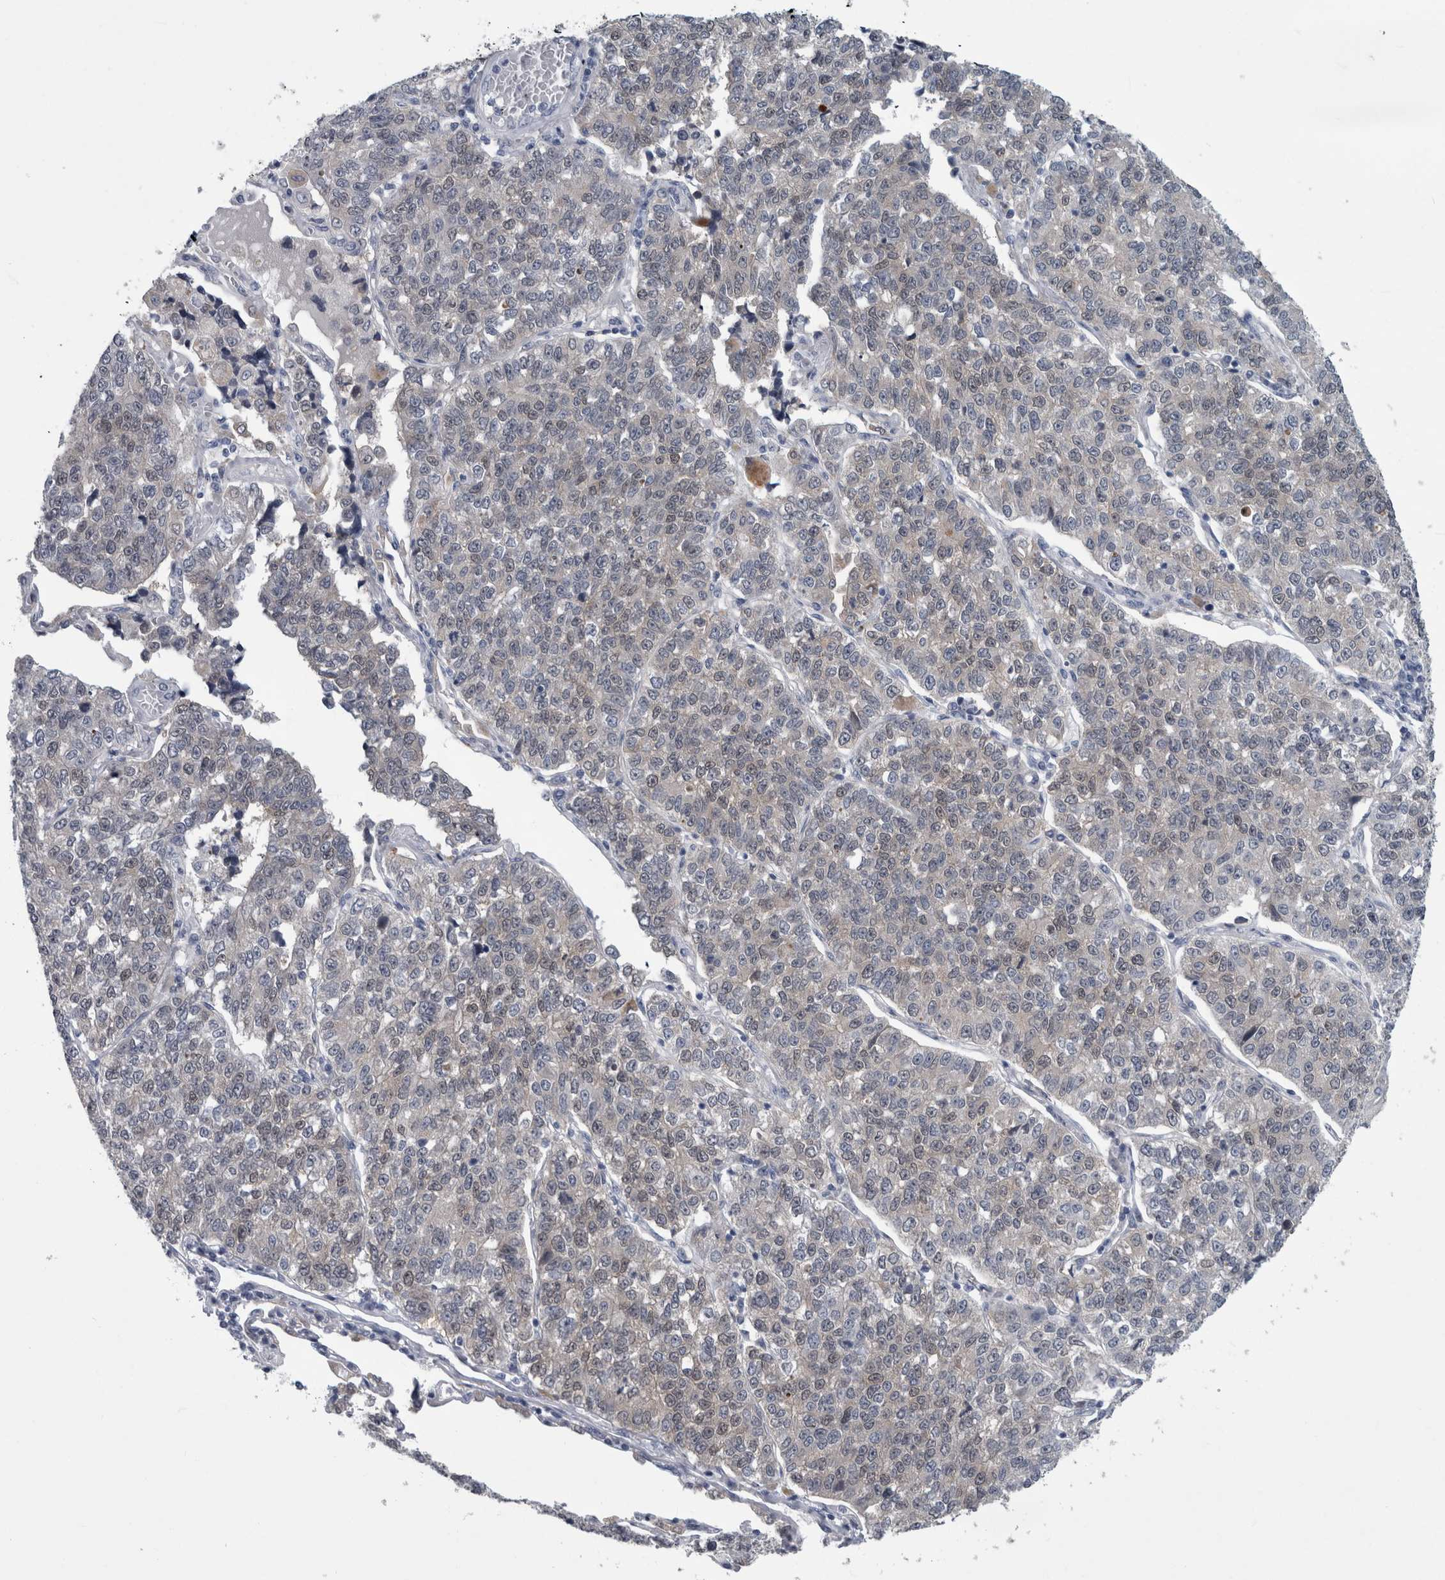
{"staining": {"intensity": "negative", "quantity": "none", "location": "none"}, "tissue": "lung cancer", "cell_type": "Tumor cells", "image_type": "cancer", "snomed": [{"axis": "morphology", "description": "Adenocarcinoma, NOS"}, {"axis": "topography", "description": "Lung"}], "caption": "Immunohistochemical staining of human adenocarcinoma (lung) displays no significant positivity in tumor cells.", "gene": "FAM83H", "patient": {"sex": "male", "age": 49}}